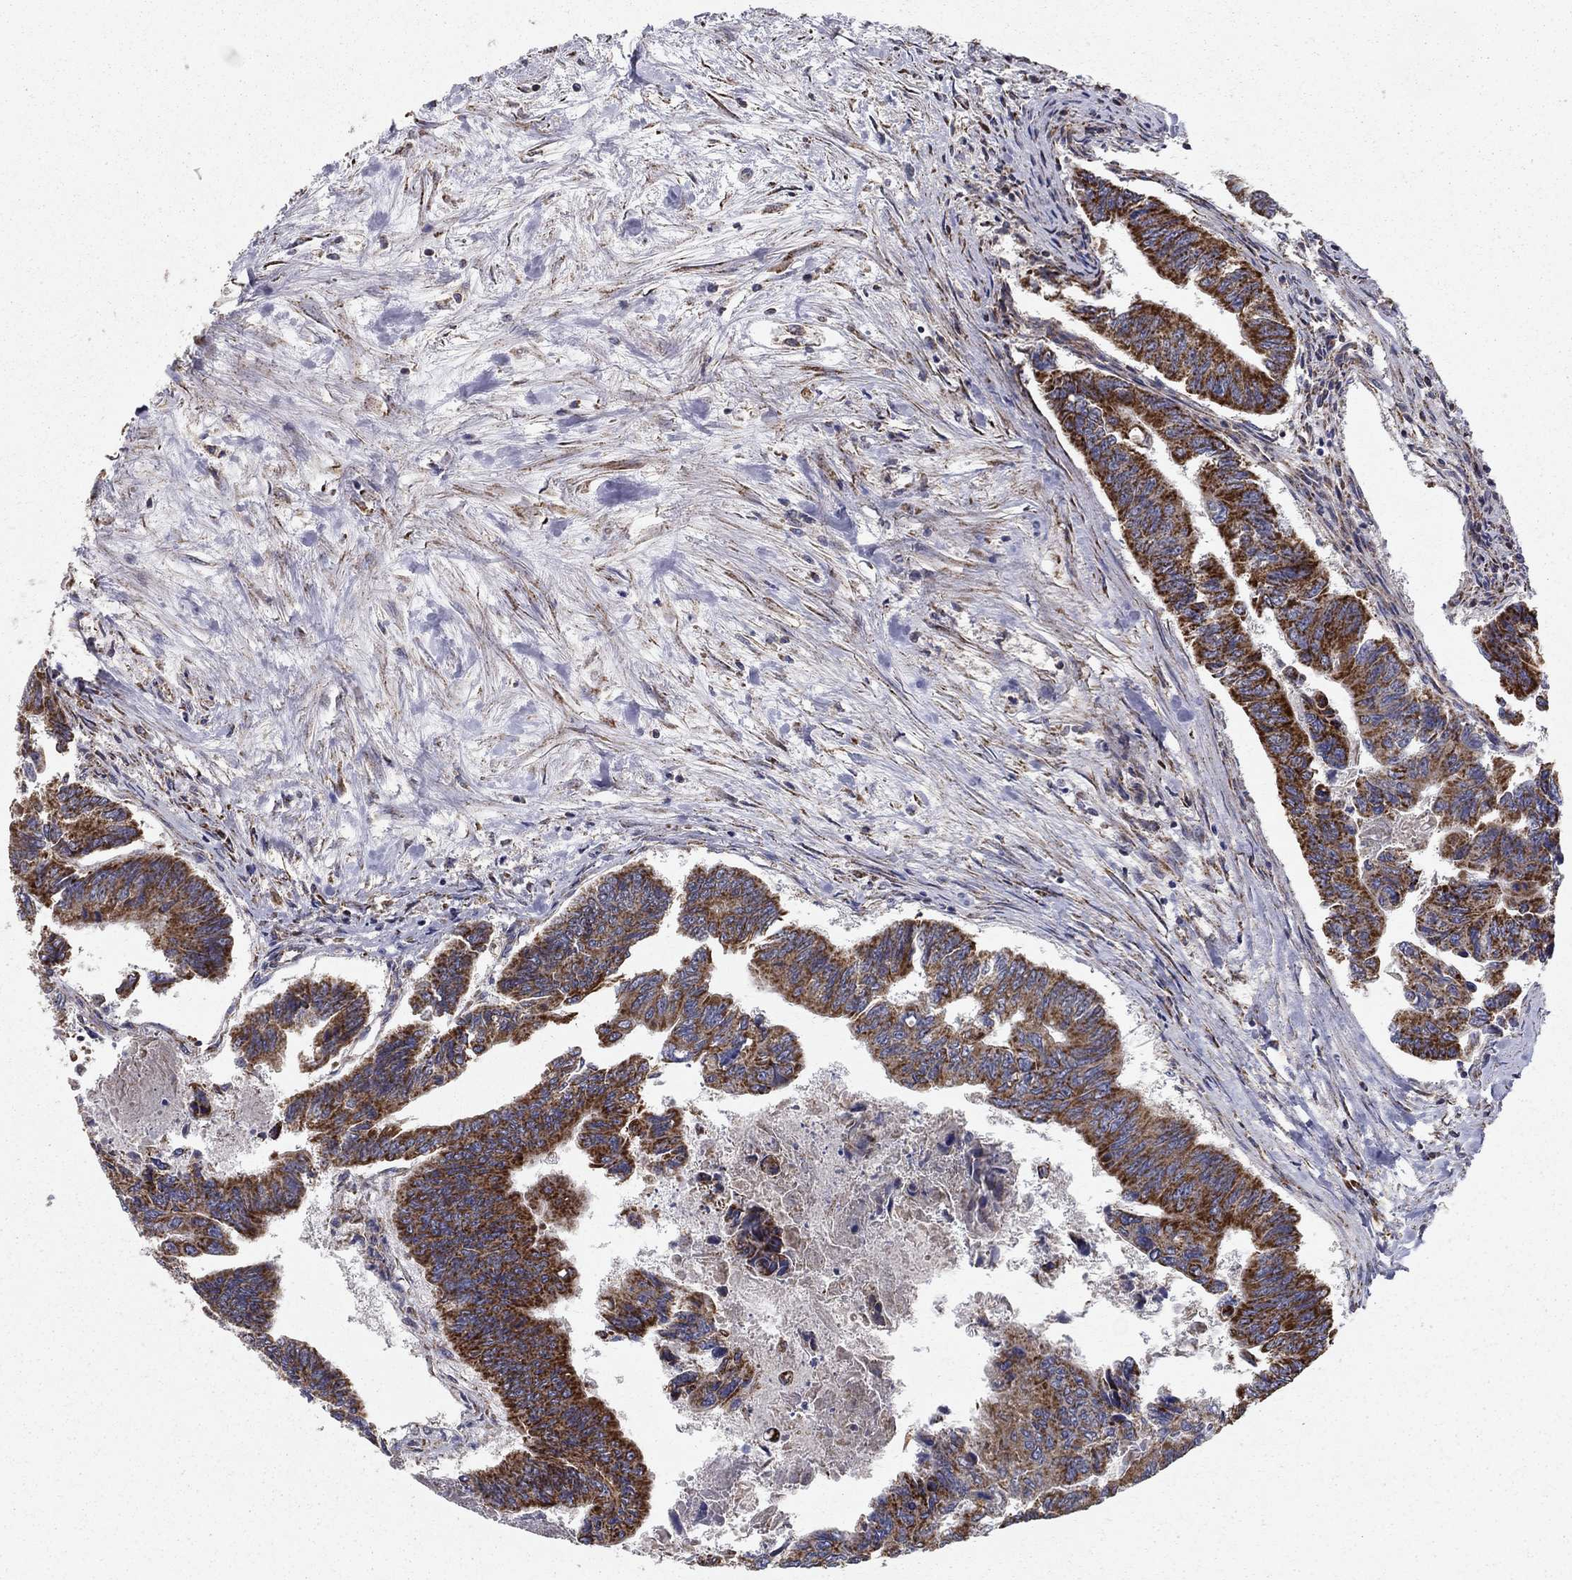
{"staining": {"intensity": "strong", "quantity": "25%-75%", "location": "cytoplasmic/membranous"}, "tissue": "colorectal cancer", "cell_type": "Tumor cells", "image_type": "cancer", "snomed": [{"axis": "morphology", "description": "Adenocarcinoma, NOS"}, {"axis": "topography", "description": "Colon"}], "caption": "Immunohistochemistry (IHC) of human colorectal adenocarcinoma demonstrates high levels of strong cytoplasmic/membranous positivity in approximately 25%-75% of tumor cells. (Stains: DAB (3,3'-diaminobenzidine) in brown, nuclei in blue, Microscopy: brightfield microscopy at high magnification).", "gene": "NDUFS8", "patient": {"sex": "female", "age": 65}}